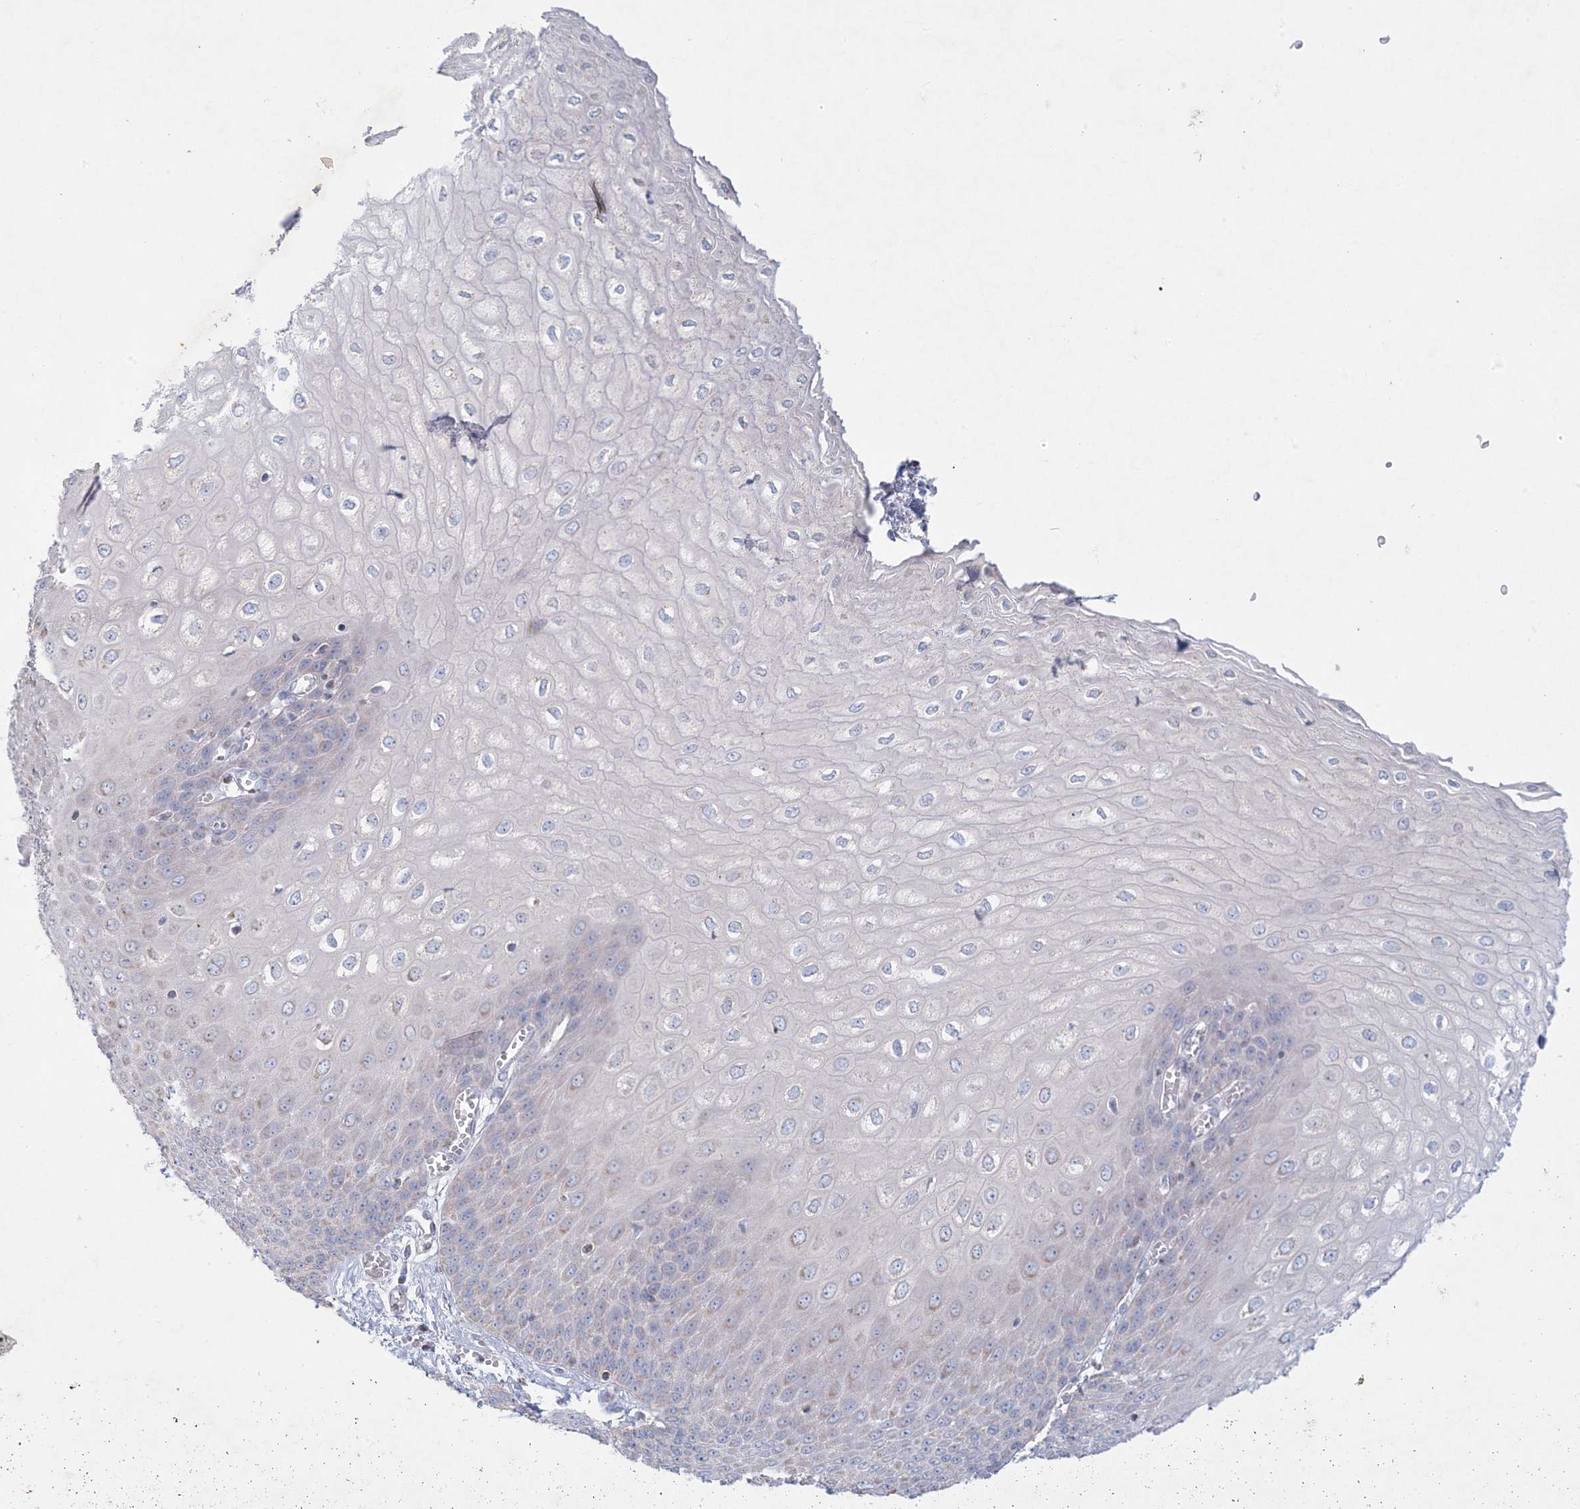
{"staining": {"intensity": "negative", "quantity": "none", "location": "none"}, "tissue": "esophagus", "cell_type": "Squamous epithelial cells", "image_type": "normal", "snomed": [{"axis": "morphology", "description": "Normal tissue, NOS"}, {"axis": "topography", "description": "Esophagus"}], "caption": "Esophagus stained for a protein using immunohistochemistry (IHC) reveals no staining squamous epithelial cells.", "gene": "KCTD6", "patient": {"sex": "male", "age": 60}}